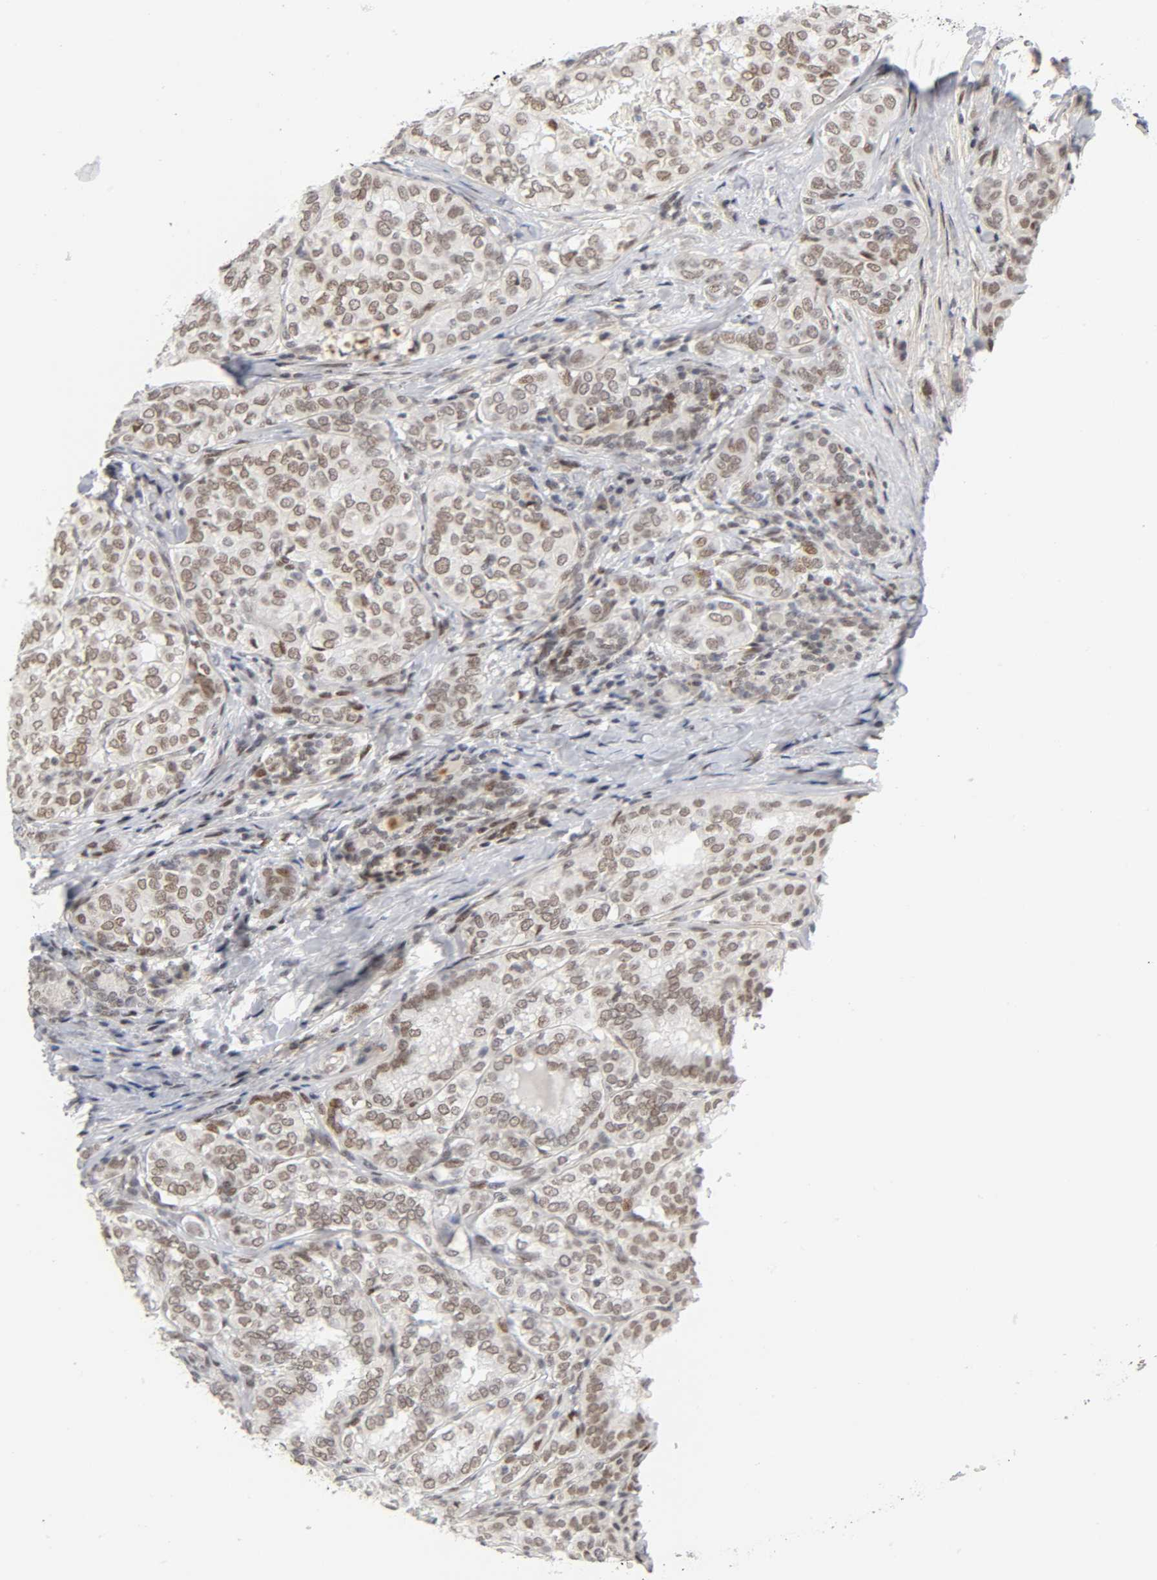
{"staining": {"intensity": "weak", "quantity": ">75%", "location": "nuclear"}, "tissue": "thyroid cancer", "cell_type": "Tumor cells", "image_type": "cancer", "snomed": [{"axis": "morphology", "description": "Papillary adenocarcinoma, NOS"}, {"axis": "topography", "description": "Thyroid gland"}], "caption": "The image reveals staining of thyroid cancer, revealing weak nuclear protein expression (brown color) within tumor cells.", "gene": "DIDO1", "patient": {"sex": "female", "age": 30}}